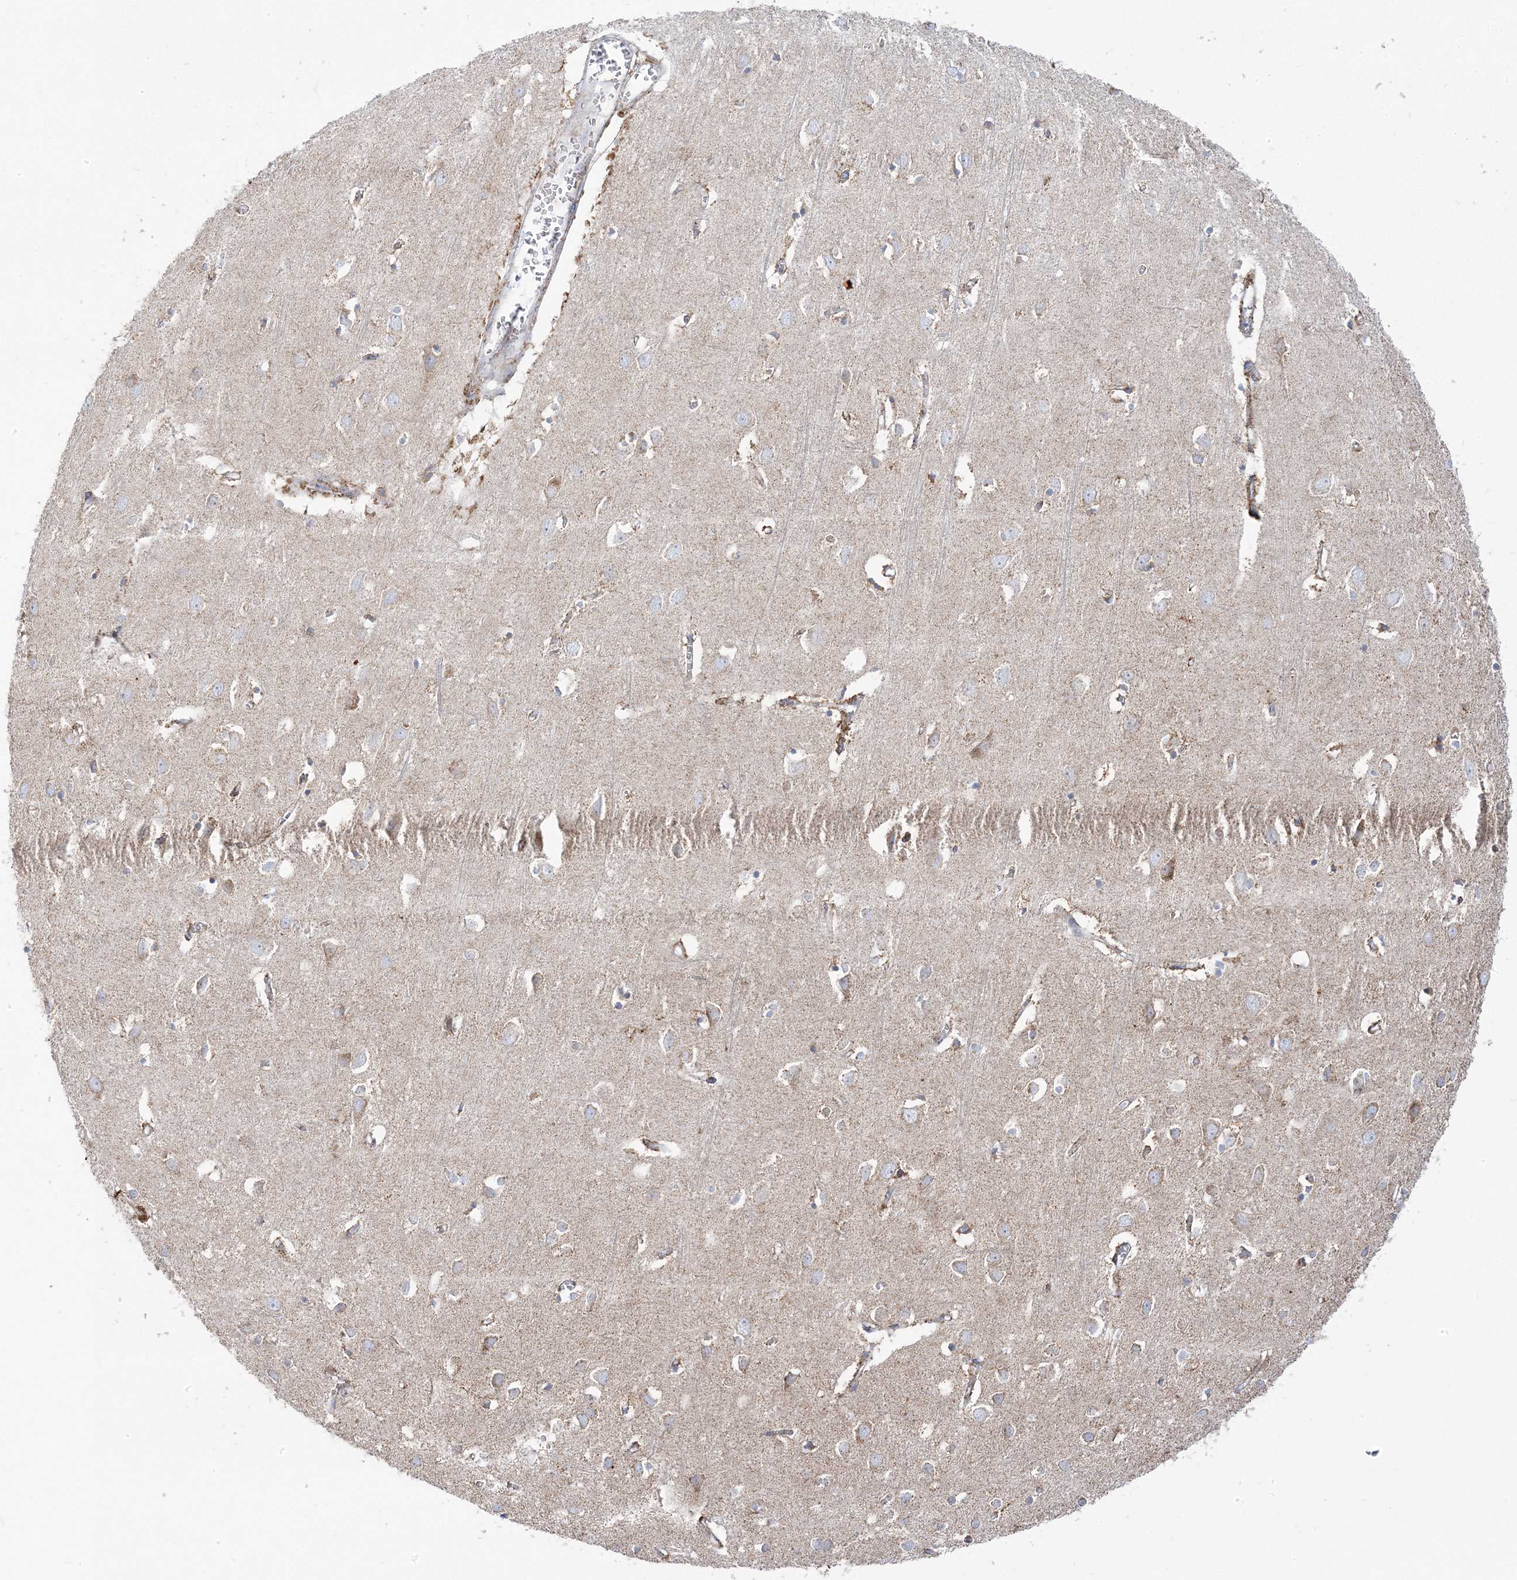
{"staining": {"intensity": "weak", "quantity": ">75%", "location": "cytoplasmic/membranous"}, "tissue": "cerebral cortex", "cell_type": "Endothelial cells", "image_type": "normal", "snomed": [{"axis": "morphology", "description": "Normal tissue, NOS"}, {"axis": "topography", "description": "Cerebral cortex"}], "caption": "Weak cytoplasmic/membranous staining for a protein is seen in about >75% of endothelial cells of normal cerebral cortex using immunohistochemistry.", "gene": "PCCB", "patient": {"sex": "female", "age": 64}}